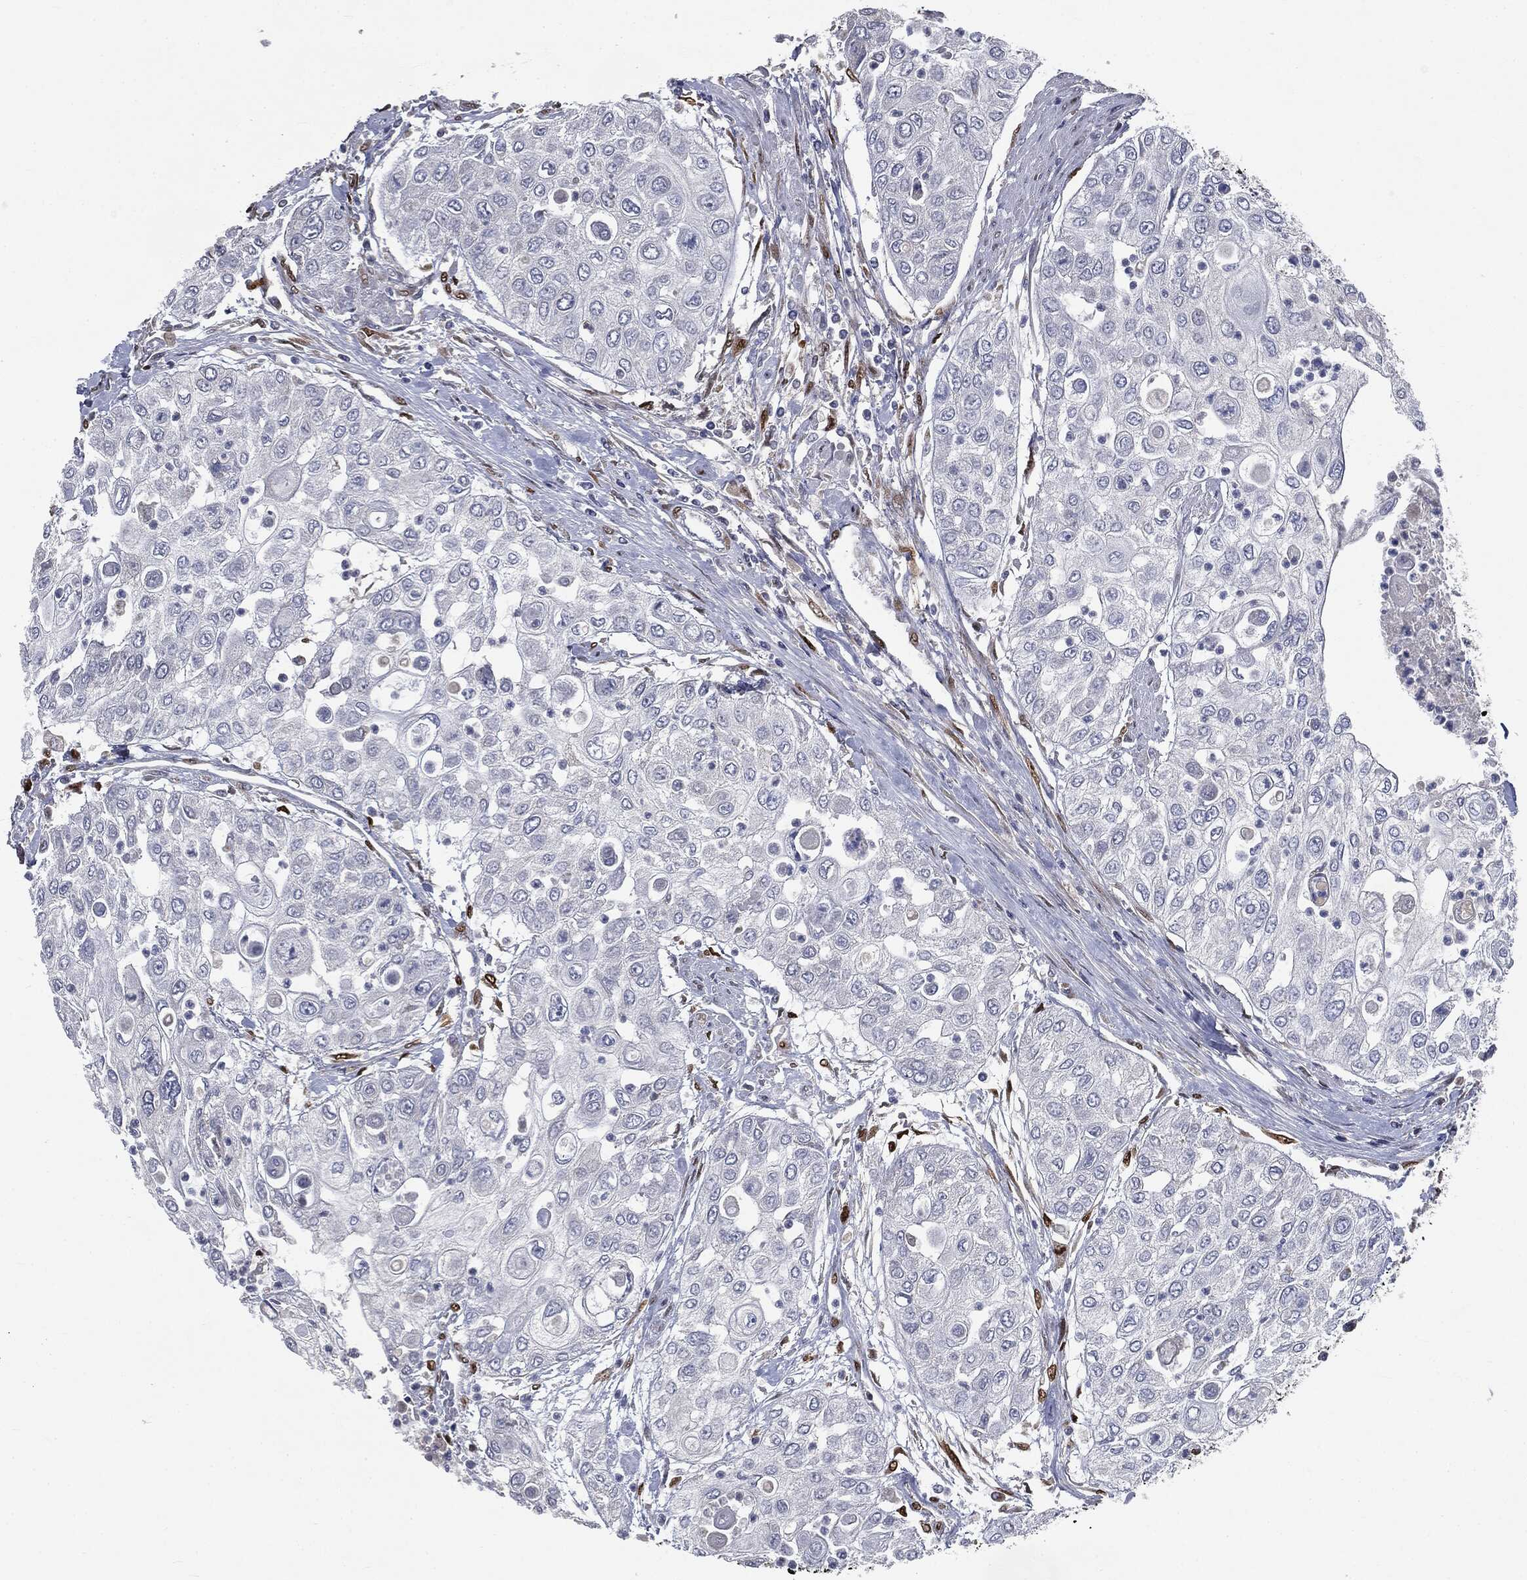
{"staining": {"intensity": "negative", "quantity": "none", "location": "none"}, "tissue": "urothelial cancer", "cell_type": "Tumor cells", "image_type": "cancer", "snomed": [{"axis": "morphology", "description": "Urothelial carcinoma, High grade"}, {"axis": "topography", "description": "Urinary bladder"}], "caption": "High magnification brightfield microscopy of high-grade urothelial carcinoma stained with DAB (brown) and counterstained with hematoxylin (blue): tumor cells show no significant staining.", "gene": "CASD1", "patient": {"sex": "female", "age": 79}}